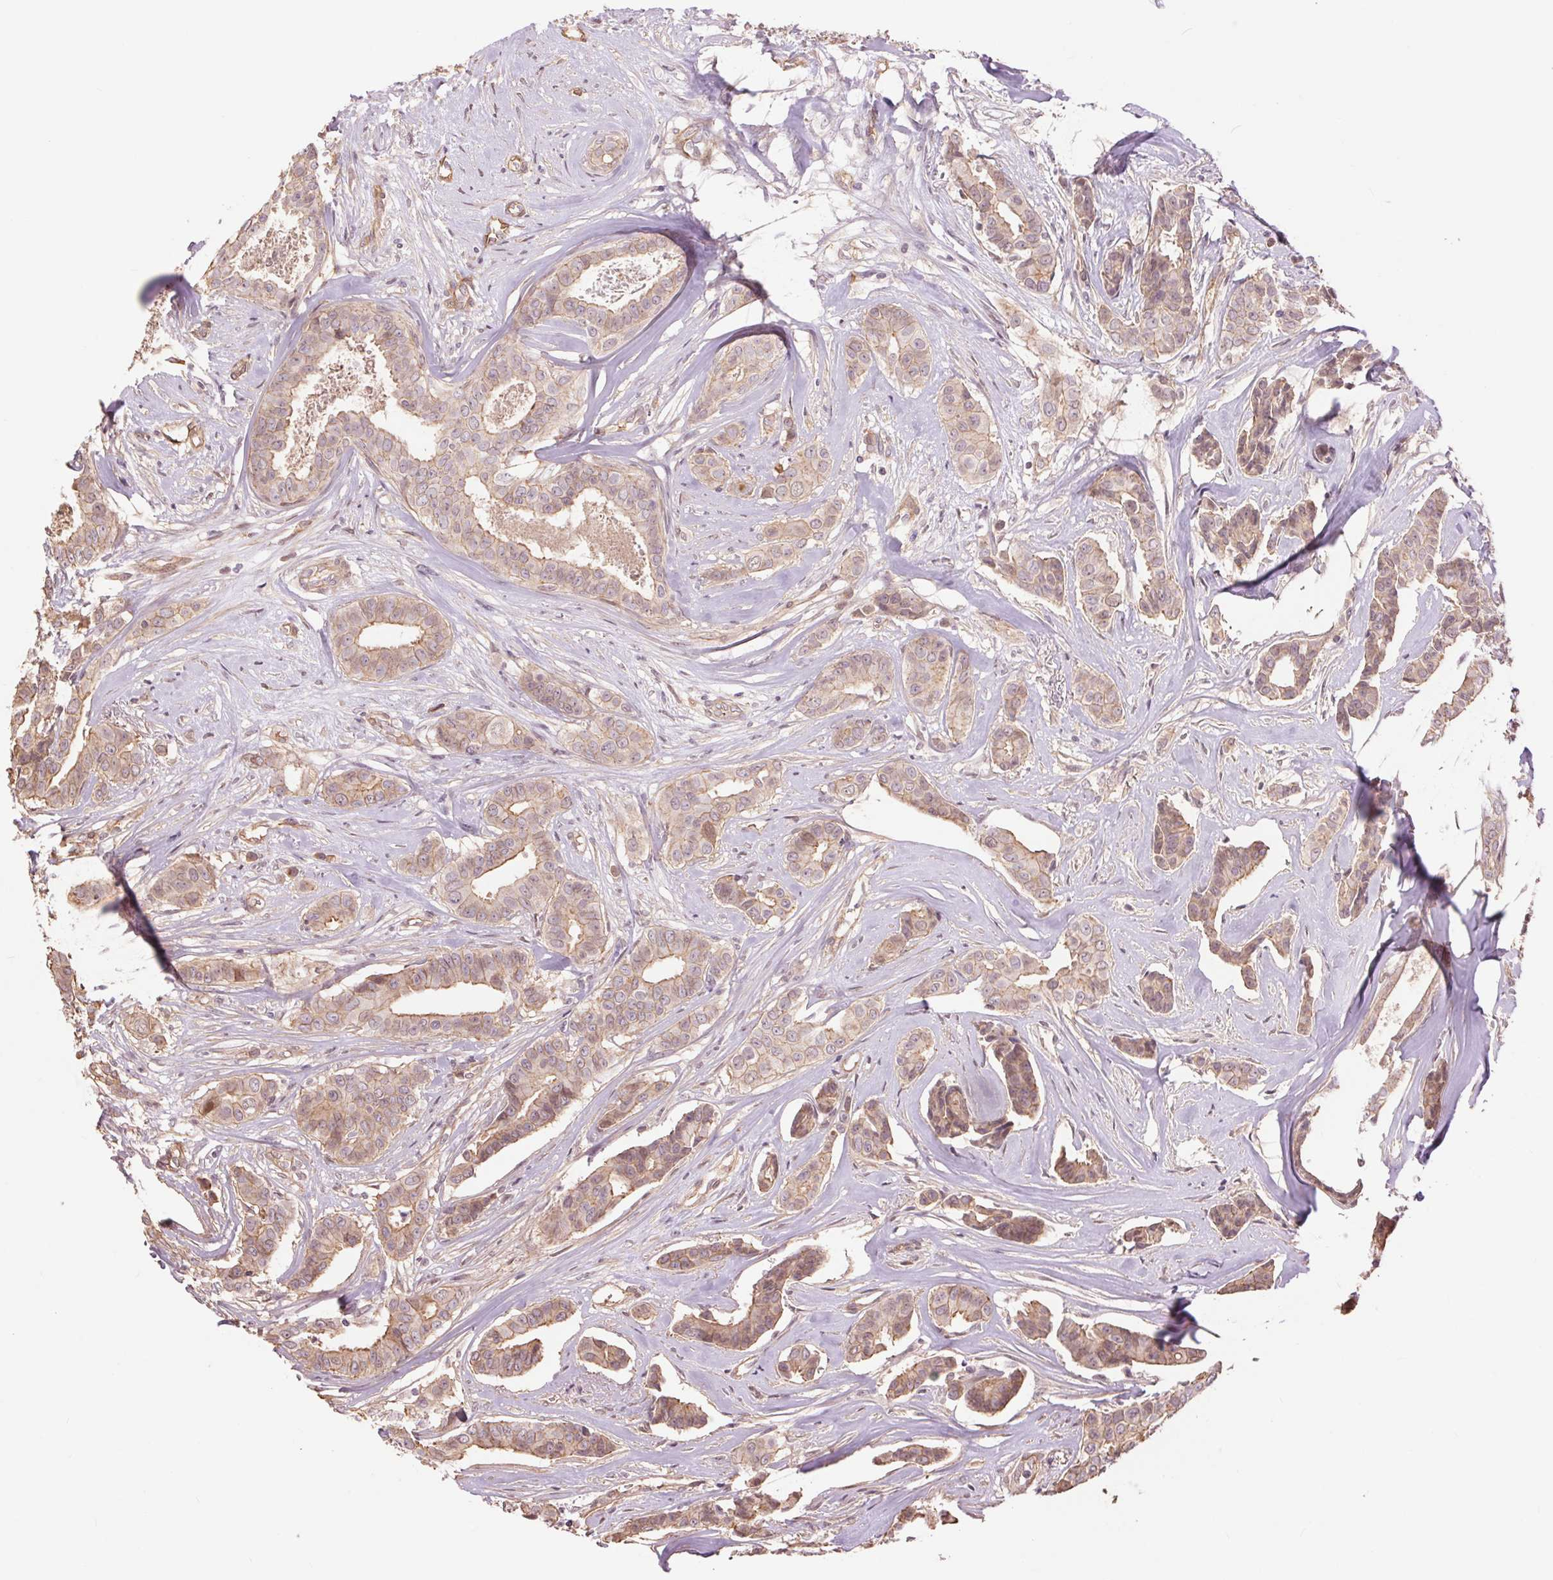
{"staining": {"intensity": "weak", "quantity": ">75%", "location": "cytoplasmic/membranous"}, "tissue": "breast cancer", "cell_type": "Tumor cells", "image_type": "cancer", "snomed": [{"axis": "morphology", "description": "Duct carcinoma"}, {"axis": "topography", "description": "Breast"}], "caption": "This micrograph demonstrates immunohistochemistry (IHC) staining of human breast cancer, with low weak cytoplasmic/membranous expression in about >75% of tumor cells.", "gene": "PALM", "patient": {"sex": "female", "age": 45}}